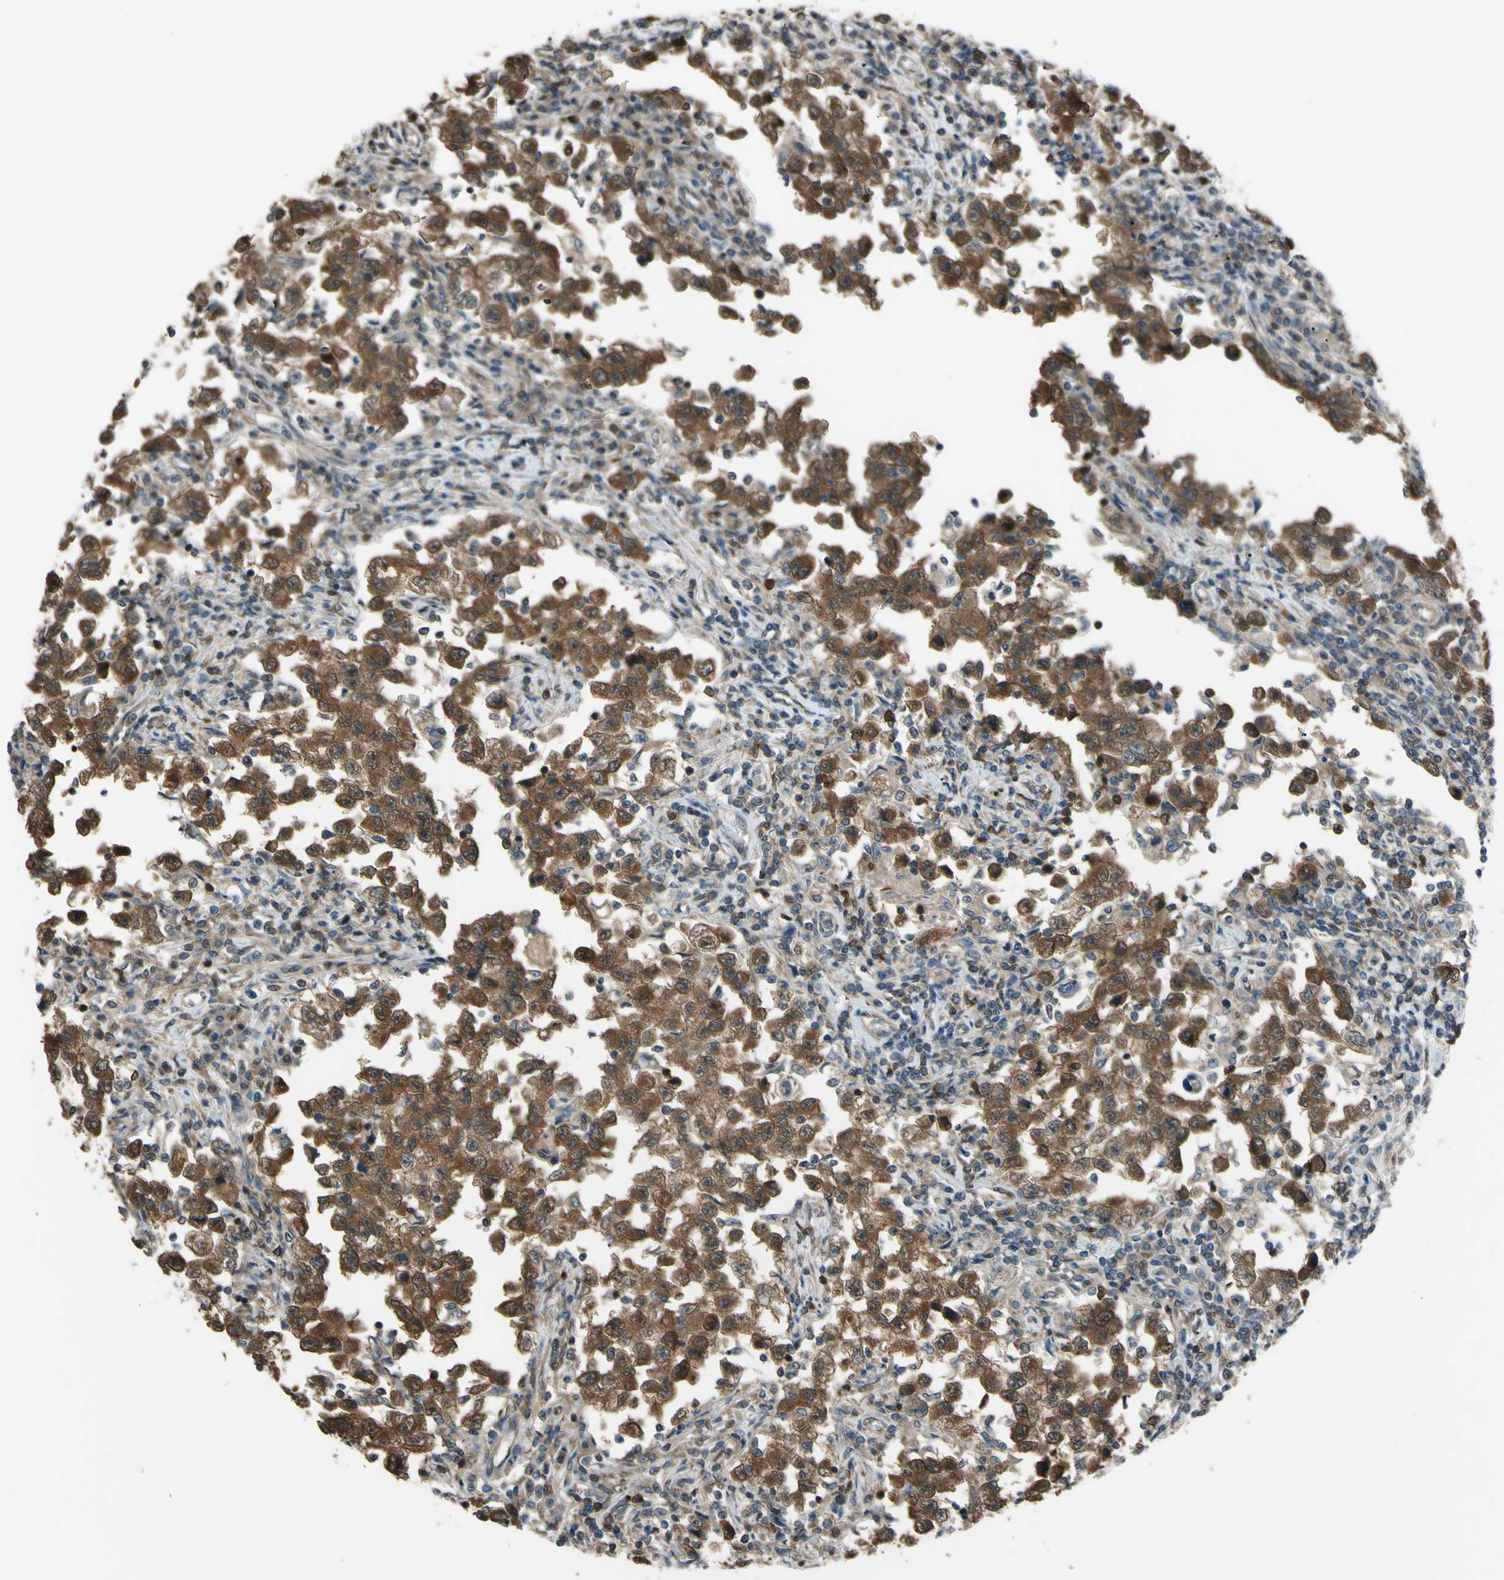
{"staining": {"intensity": "moderate", "quantity": ">75%", "location": "cytoplasmic/membranous"}, "tissue": "testis cancer", "cell_type": "Tumor cells", "image_type": "cancer", "snomed": [{"axis": "morphology", "description": "Carcinoma, Embryonal, NOS"}, {"axis": "topography", "description": "Testis"}], "caption": "This is a histology image of immunohistochemistry staining of testis cancer (embryonal carcinoma), which shows moderate staining in the cytoplasmic/membranous of tumor cells.", "gene": "YWHAQ", "patient": {"sex": "male", "age": 21}}